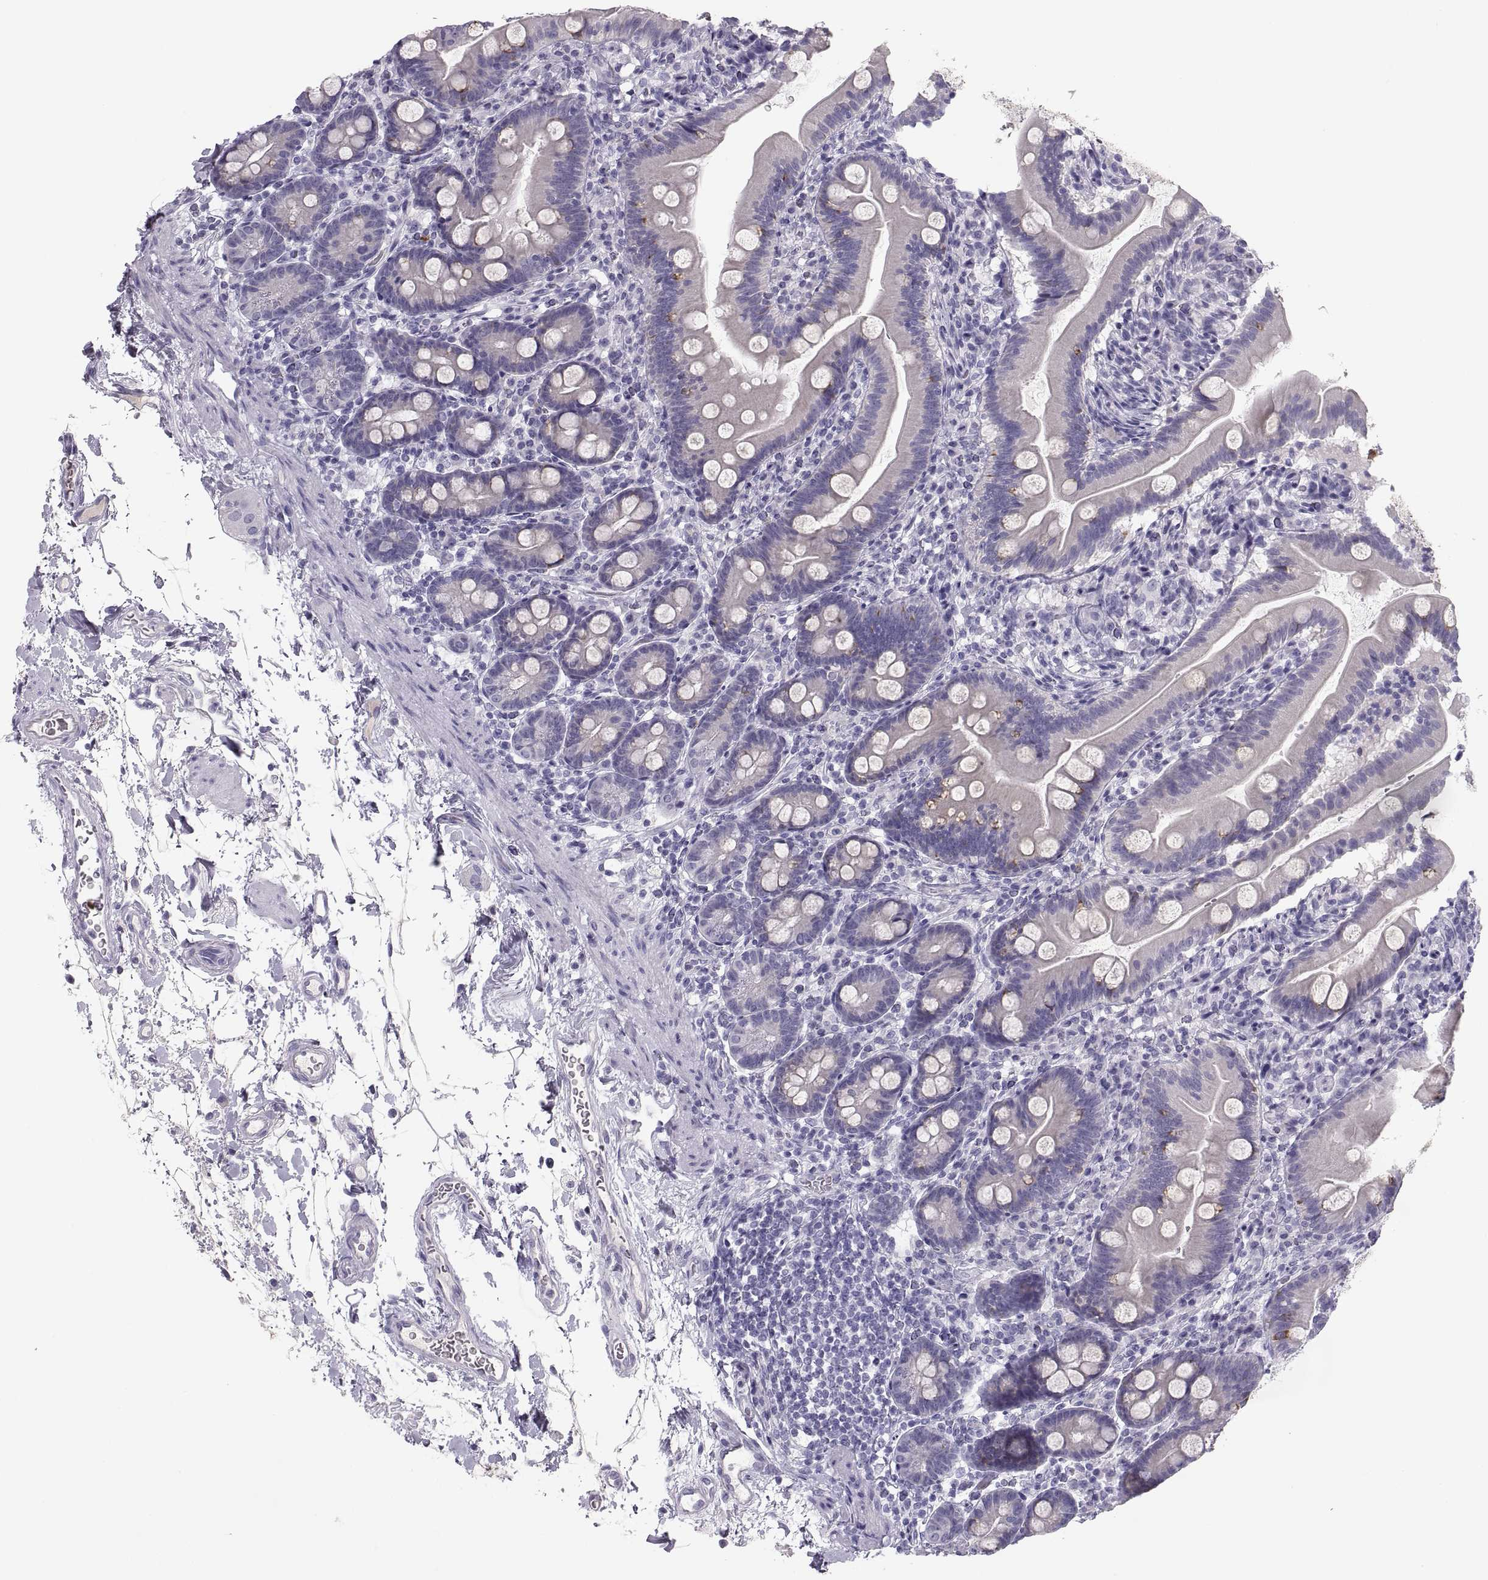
{"staining": {"intensity": "moderate", "quantity": "<25%", "location": "cytoplasmic/membranous"}, "tissue": "small intestine", "cell_type": "Glandular cells", "image_type": "normal", "snomed": [{"axis": "morphology", "description": "Normal tissue, NOS"}, {"axis": "topography", "description": "Small intestine"}], "caption": "An immunohistochemistry photomicrograph of benign tissue is shown. Protein staining in brown labels moderate cytoplasmic/membranous positivity in small intestine within glandular cells.", "gene": "MAGEB2", "patient": {"sex": "female", "age": 44}}